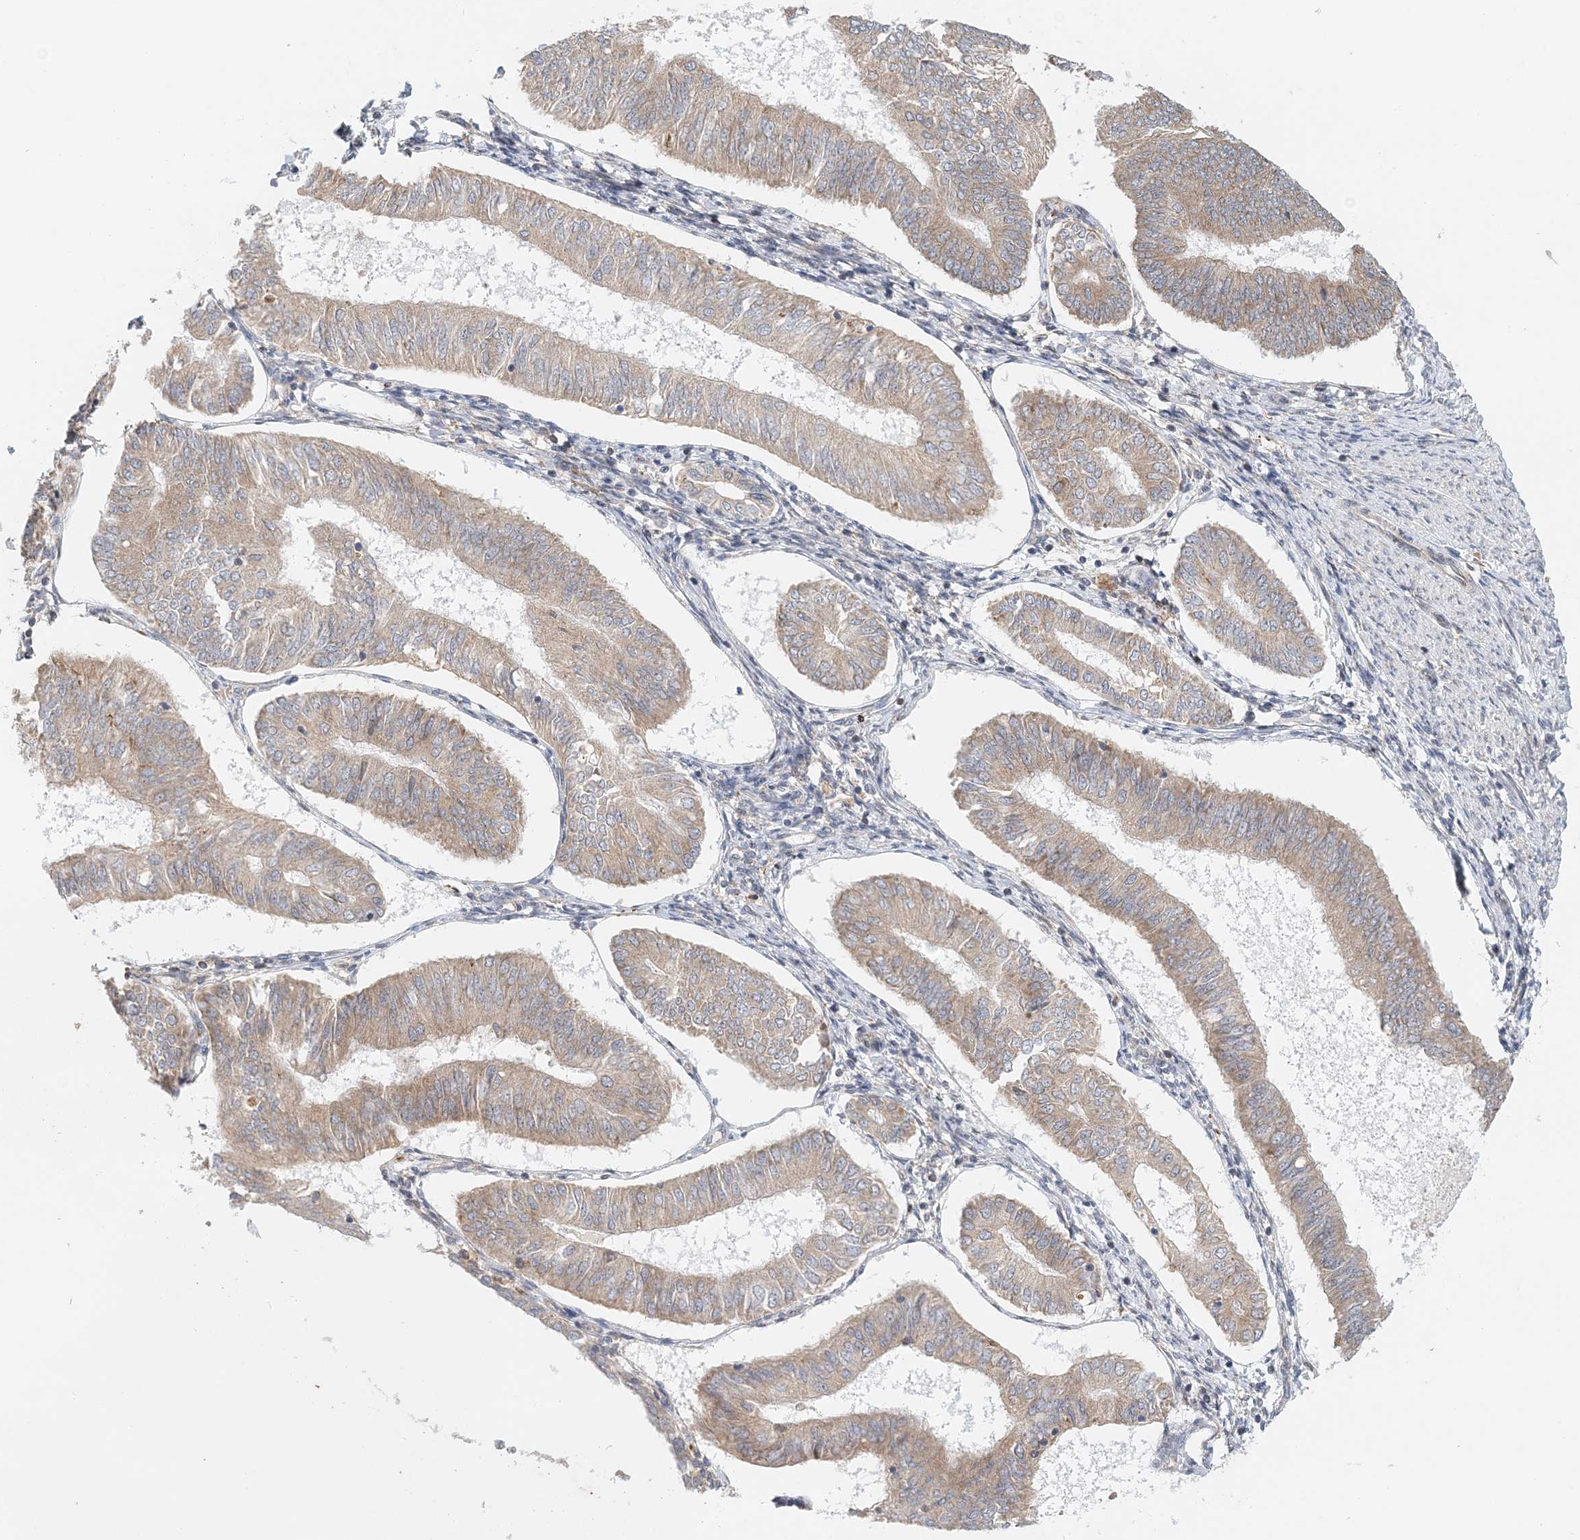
{"staining": {"intensity": "weak", "quantity": ">75%", "location": "cytoplasmic/membranous"}, "tissue": "endometrial cancer", "cell_type": "Tumor cells", "image_type": "cancer", "snomed": [{"axis": "morphology", "description": "Adenocarcinoma, NOS"}, {"axis": "topography", "description": "Endometrium"}], "caption": "Protein analysis of endometrial cancer tissue shows weak cytoplasmic/membranous positivity in approximately >75% of tumor cells.", "gene": "PCYOX1L", "patient": {"sex": "female", "age": 58}}